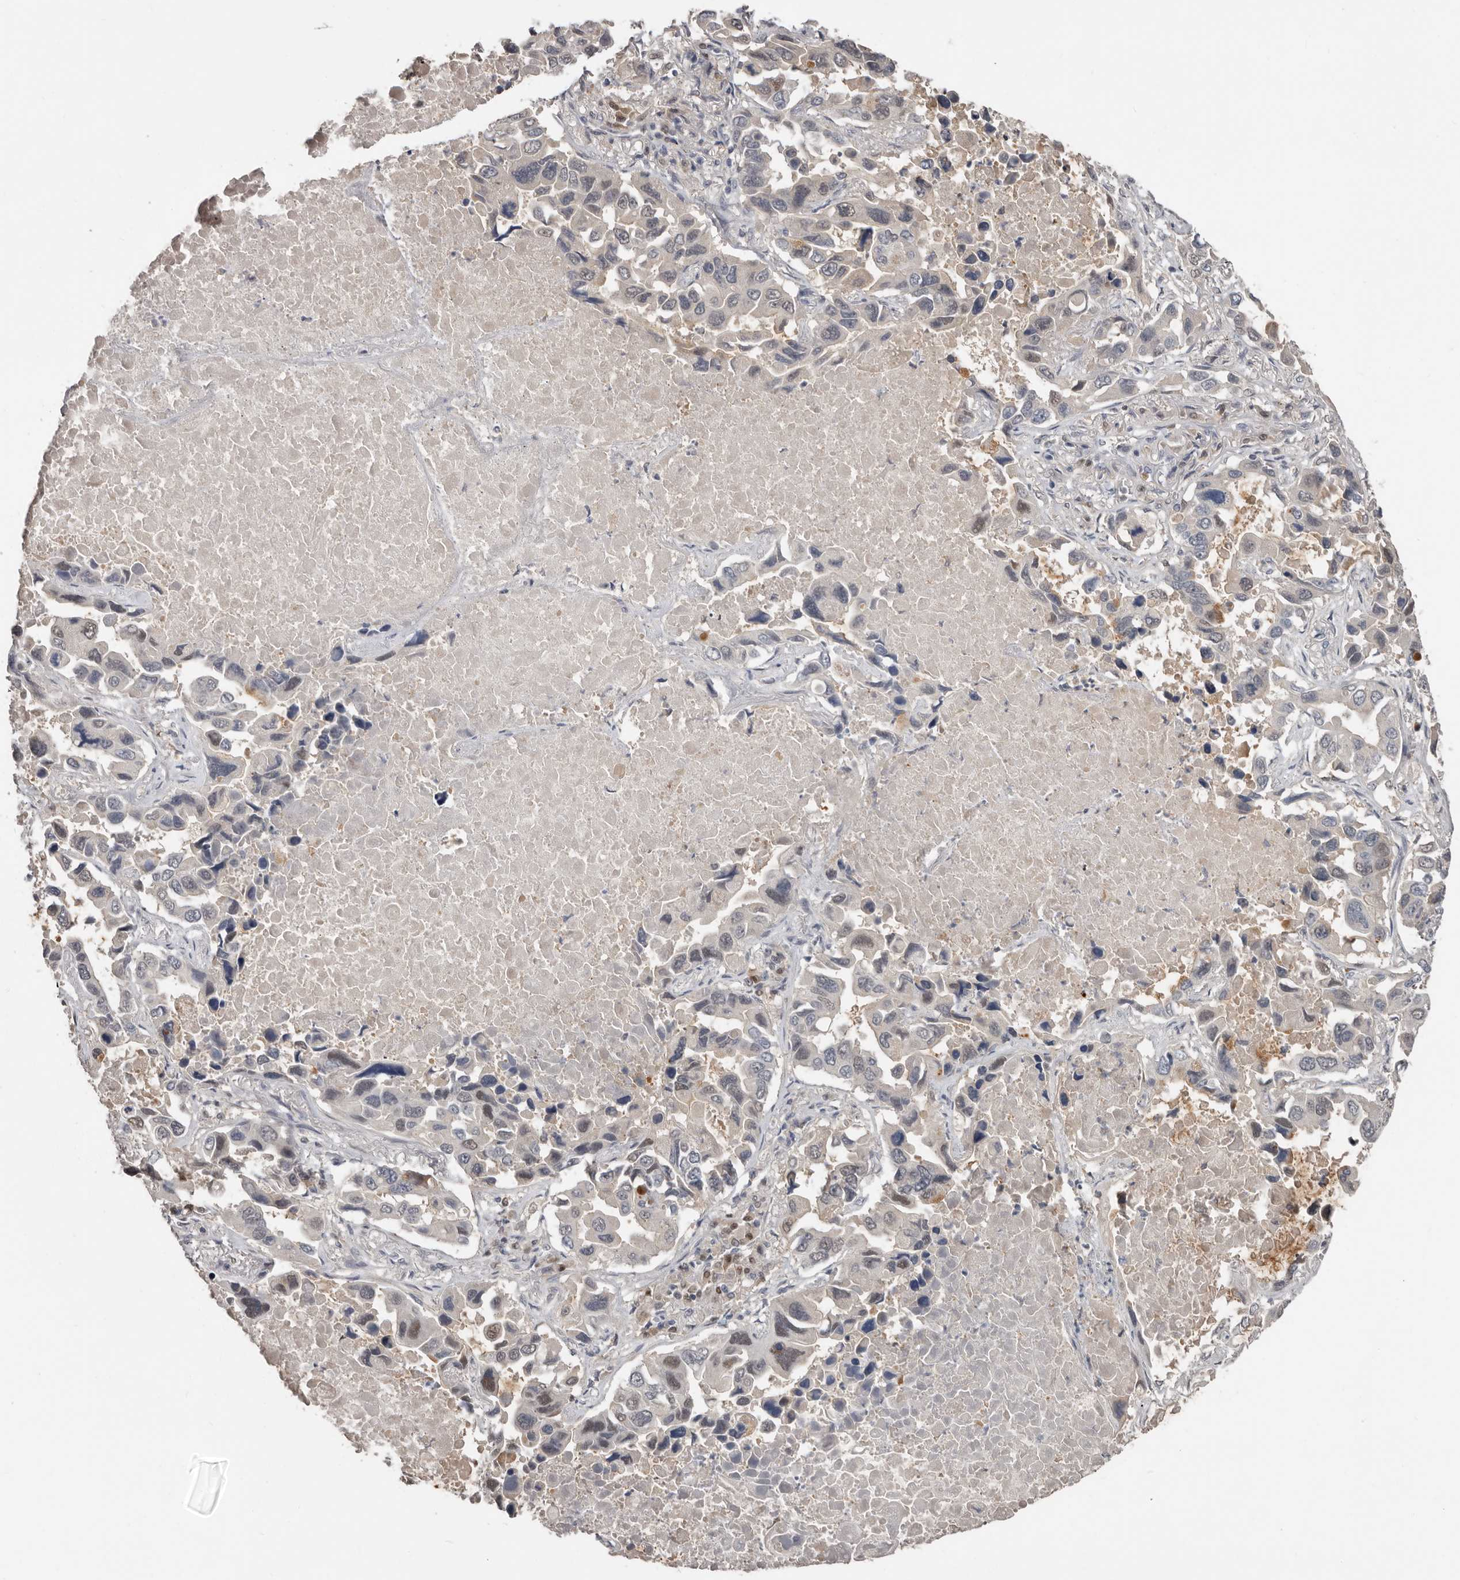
{"staining": {"intensity": "moderate", "quantity": "<25%", "location": "nuclear"}, "tissue": "lung cancer", "cell_type": "Tumor cells", "image_type": "cancer", "snomed": [{"axis": "morphology", "description": "Adenocarcinoma, NOS"}, {"axis": "topography", "description": "Lung"}], "caption": "Lung adenocarcinoma was stained to show a protein in brown. There is low levels of moderate nuclear expression in about <25% of tumor cells.", "gene": "RBKS", "patient": {"sex": "male", "age": 64}}